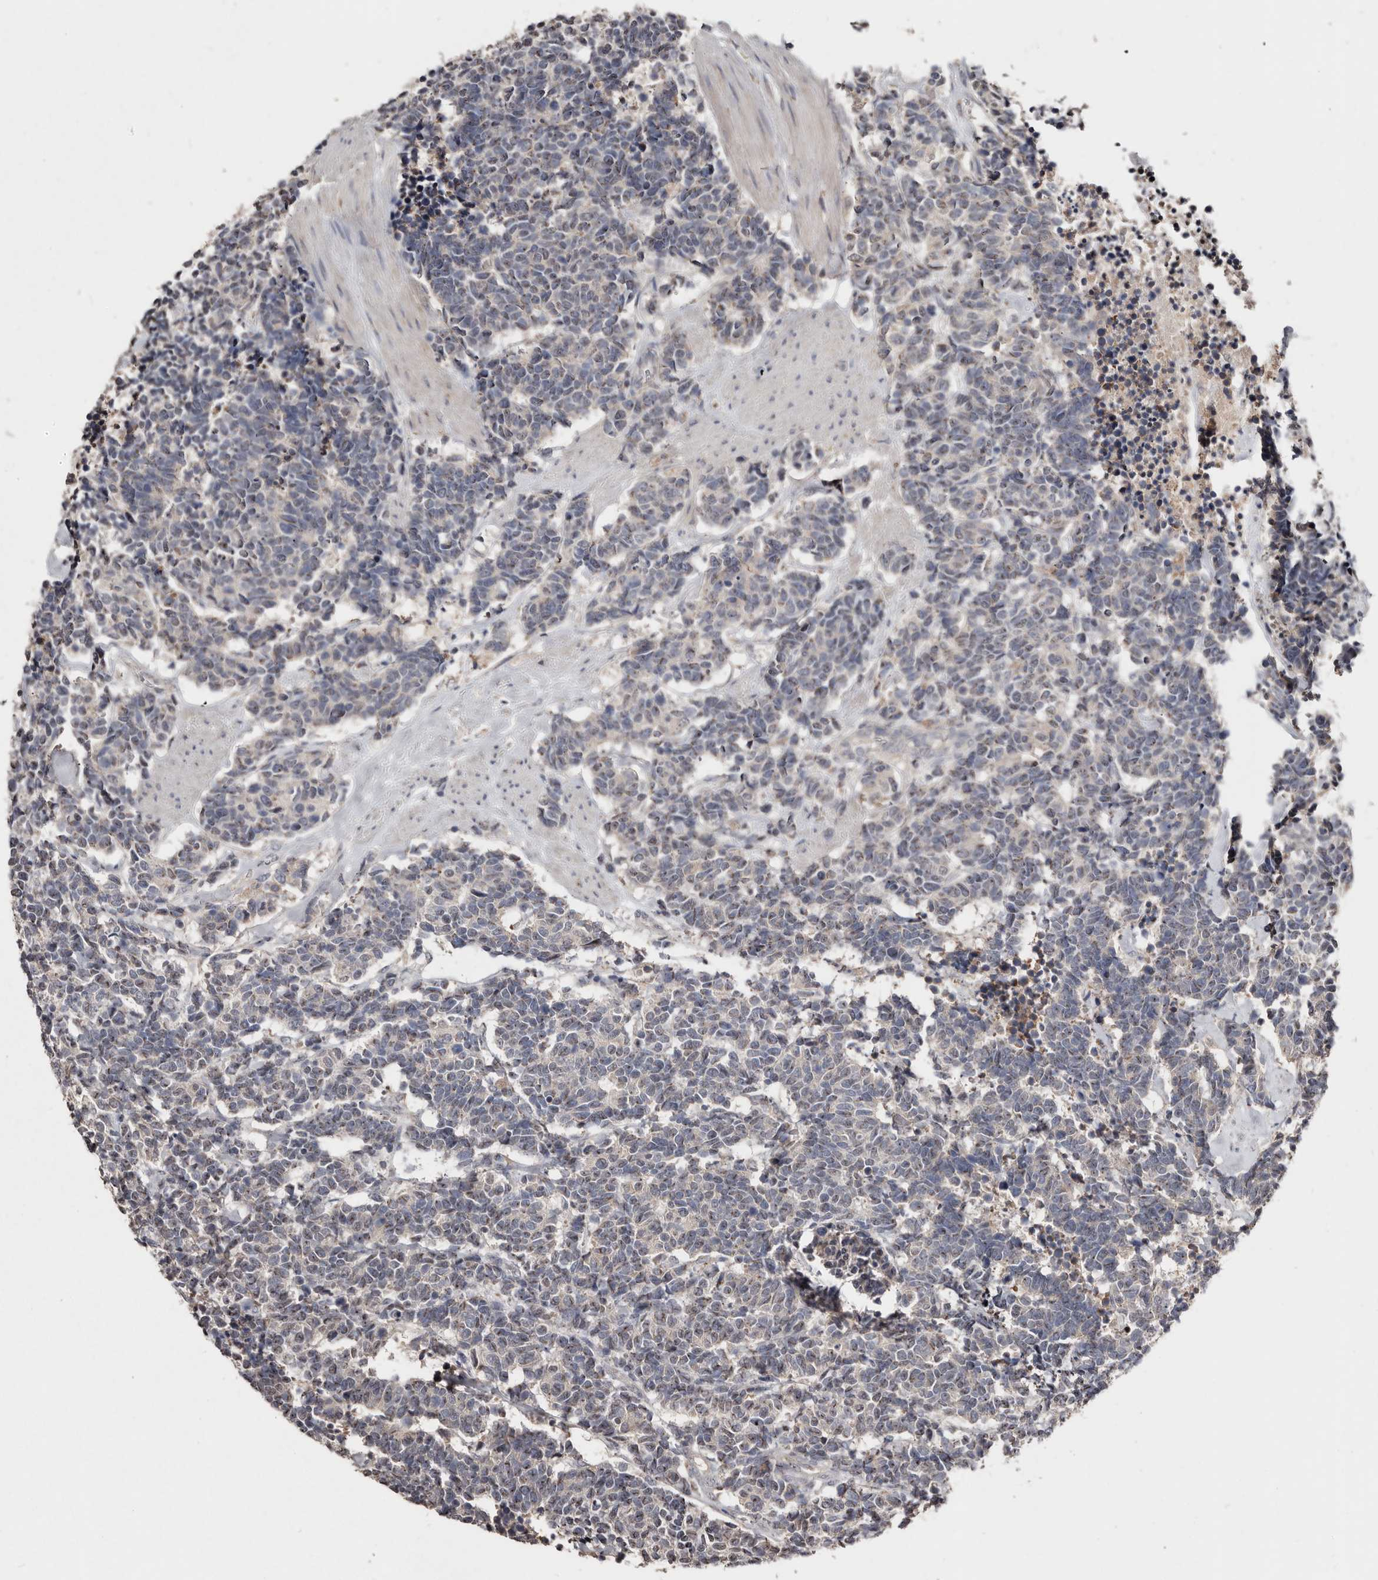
{"staining": {"intensity": "weak", "quantity": "25%-75%", "location": "nuclear"}, "tissue": "carcinoid", "cell_type": "Tumor cells", "image_type": "cancer", "snomed": [{"axis": "morphology", "description": "Carcinoma, NOS"}, {"axis": "morphology", "description": "Carcinoid, malignant, NOS"}, {"axis": "topography", "description": "Urinary bladder"}], "caption": "Brown immunohistochemical staining in human carcinoma displays weak nuclear expression in approximately 25%-75% of tumor cells.", "gene": "SLC39A2", "patient": {"sex": "male", "age": 57}}